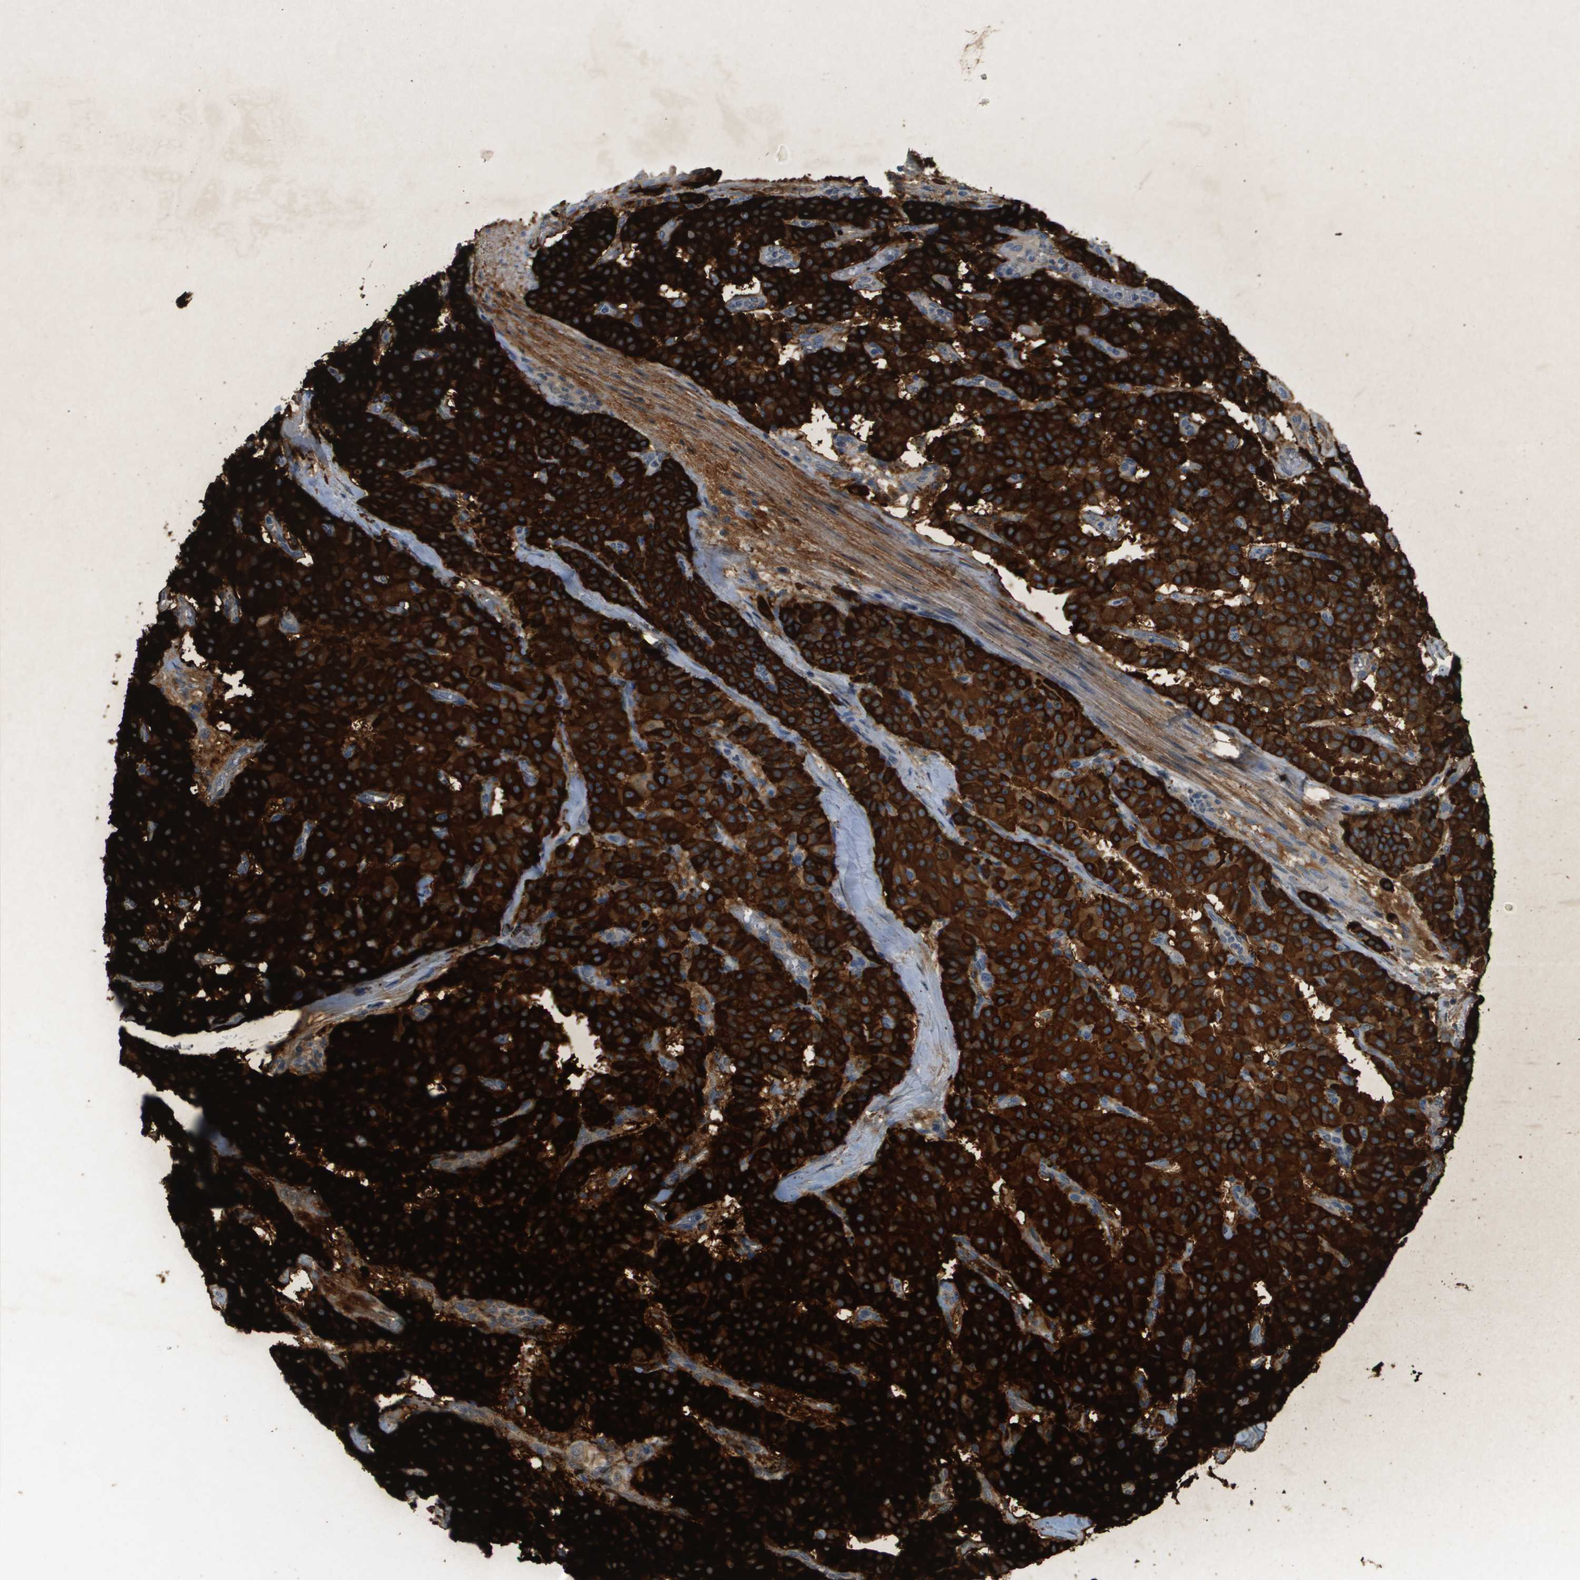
{"staining": {"intensity": "strong", "quantity": ">75%", "location": "cytoplasmic/membranous"}, "tissue": "carcinoid", "cell_type": "Tumor cells", "image_type": "cancer", "snomed": [{"axis": "morphology", "description": "Carcinoid, malignant, NOS"}, {"axis": "topography", "description": "Lung"}], "caption": "A high-resolution photomicrograph shows immunohistochemistry staining of malignant carcinoid, which shows strong cytoplasmic/membranous positivity in about >75% of tumor cells.", "gene": "VTN", "patient": {"sex": "male", "age": 30}}